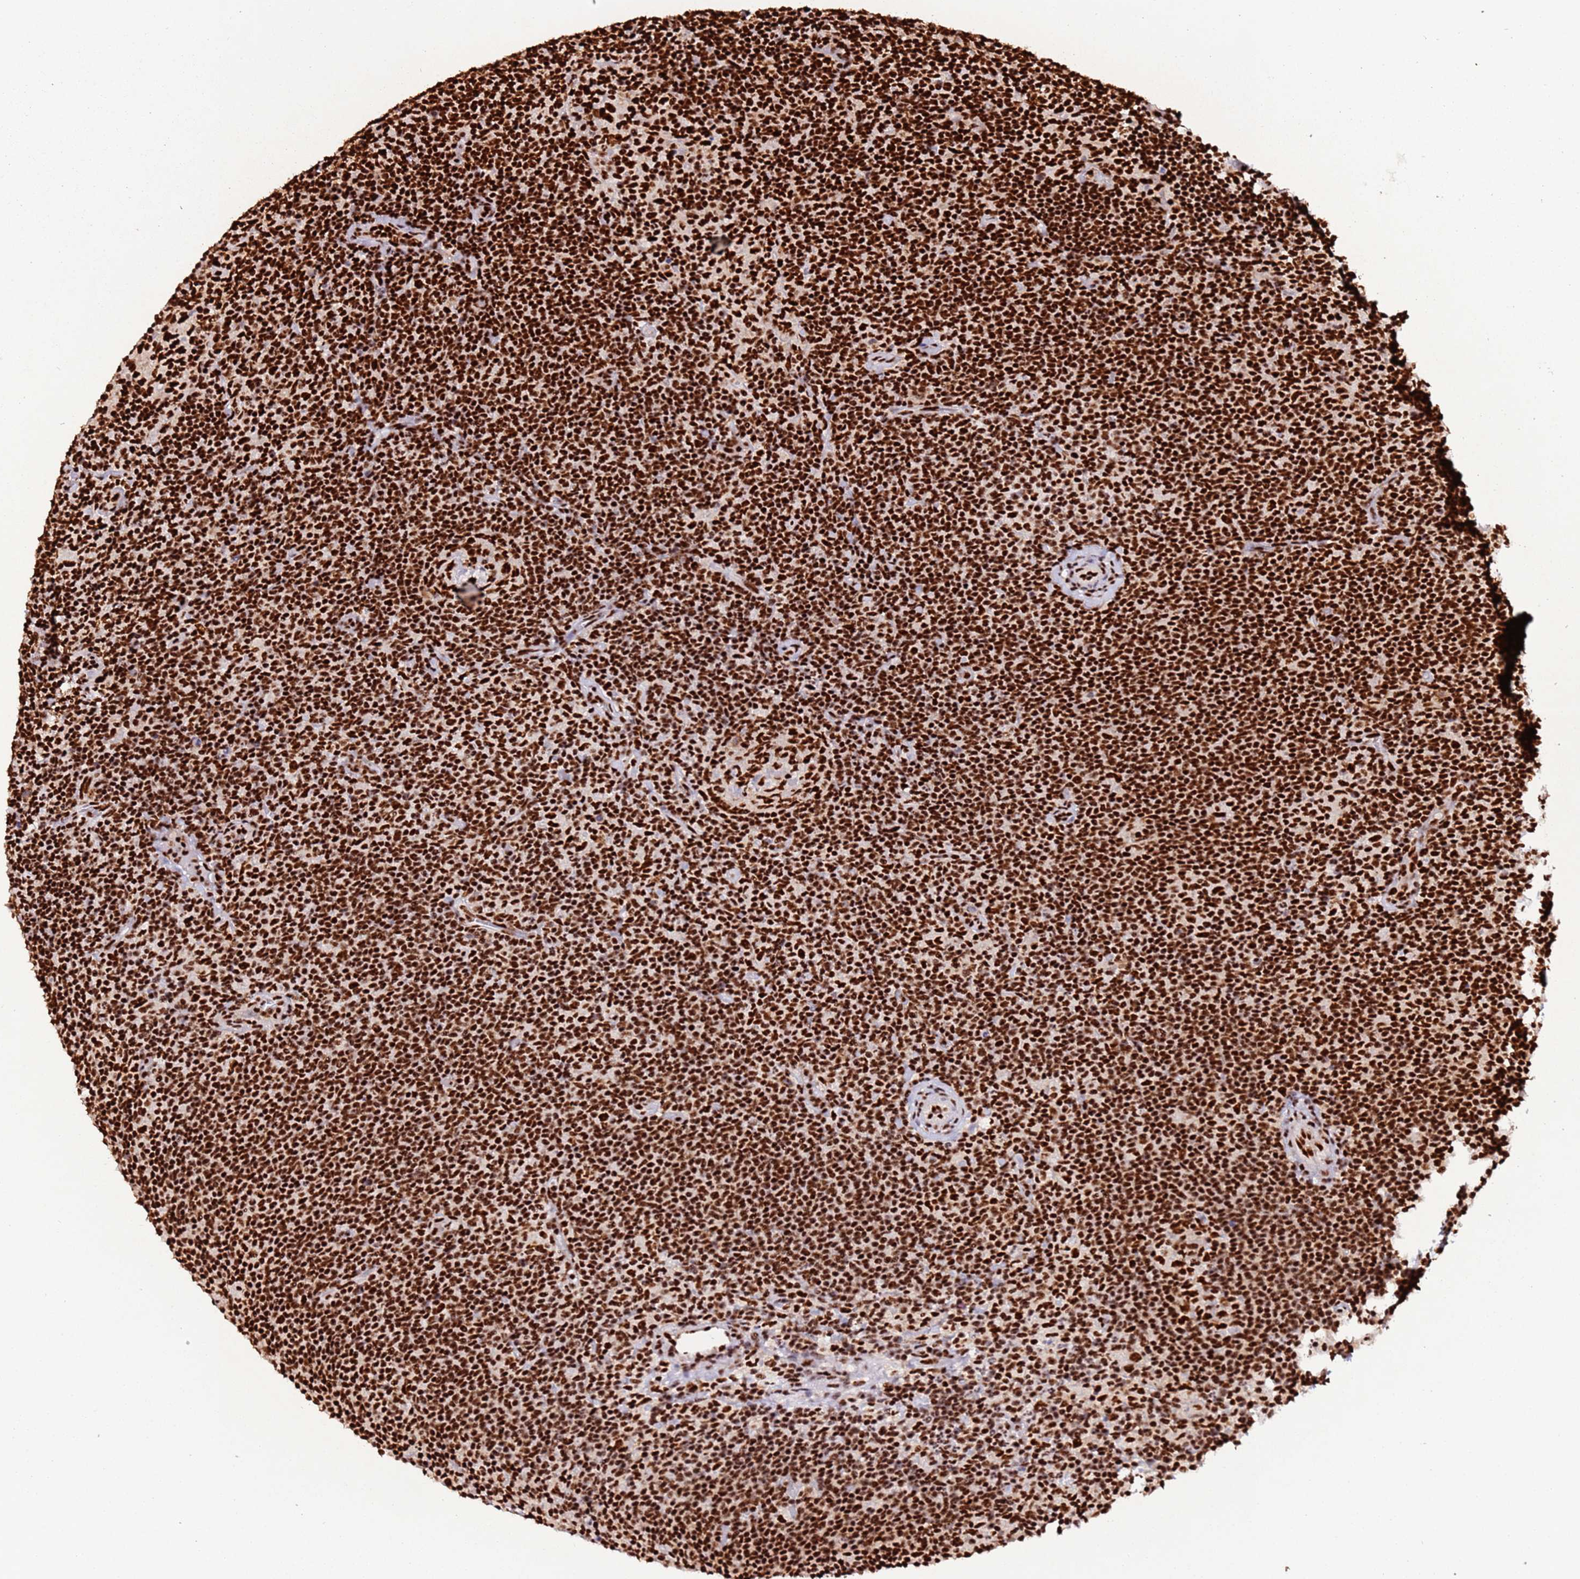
{"staining": {"intensity": "strong", "quantity": ">75%", "location": "nuclear"}, "tissue": "lymphoma", "cell_type": "Tumor cells", "image_type": "cancer", "snomed": [{"axis": "morphology", "description": "Hodgkin's disease, NOS"}, {"axis": "topography", "description": "Lymph node"}], "caption": "Strong nuclear positivity for a protein is appreciated in approximately >75% of tumor cells of lymphoma using IHC.", "gene": "C6orf226", "patient": {"sex": "female", "age": 57}}